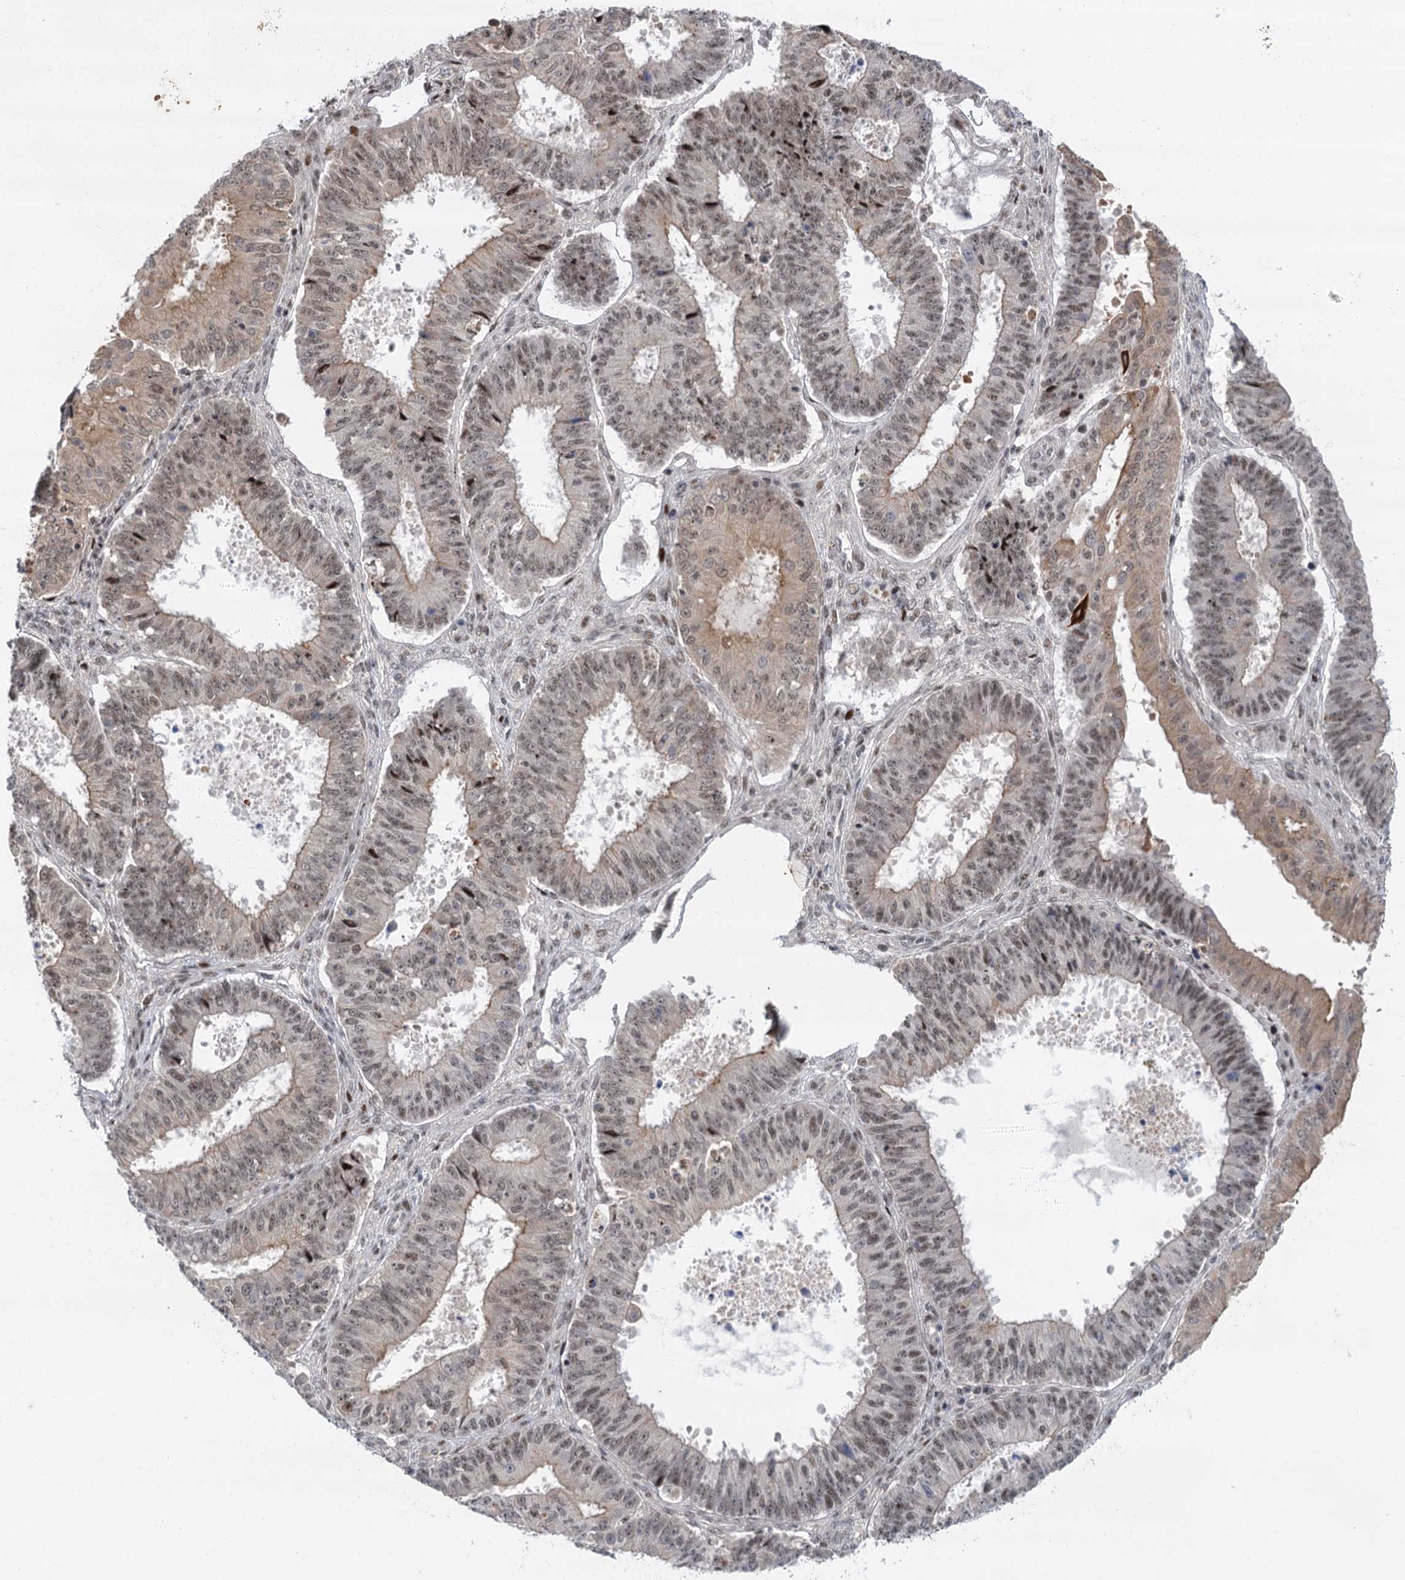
{"staining": {"intensity": "weak", "quantity": ">75%", "location": "nuclear"}, "tissue": "ovarian cancer", "cell_type": "Tumor cells", "image_type": "cancer", "snomed": [{"axis": "morphology", "description": "Carcinoma, endometroid"}, {"axis": "topography", "description": "Appendix"}, {"axis": "topography", "description": "Ovary"}], "caption": "Brown immunohistochemical staining in human ovarian endometroid carcinoma displays weak nuclear positivity in approximately >75% of tumor cells.", "gene": "IL11RA", "patient": {"sex": "female", "age": 42}}